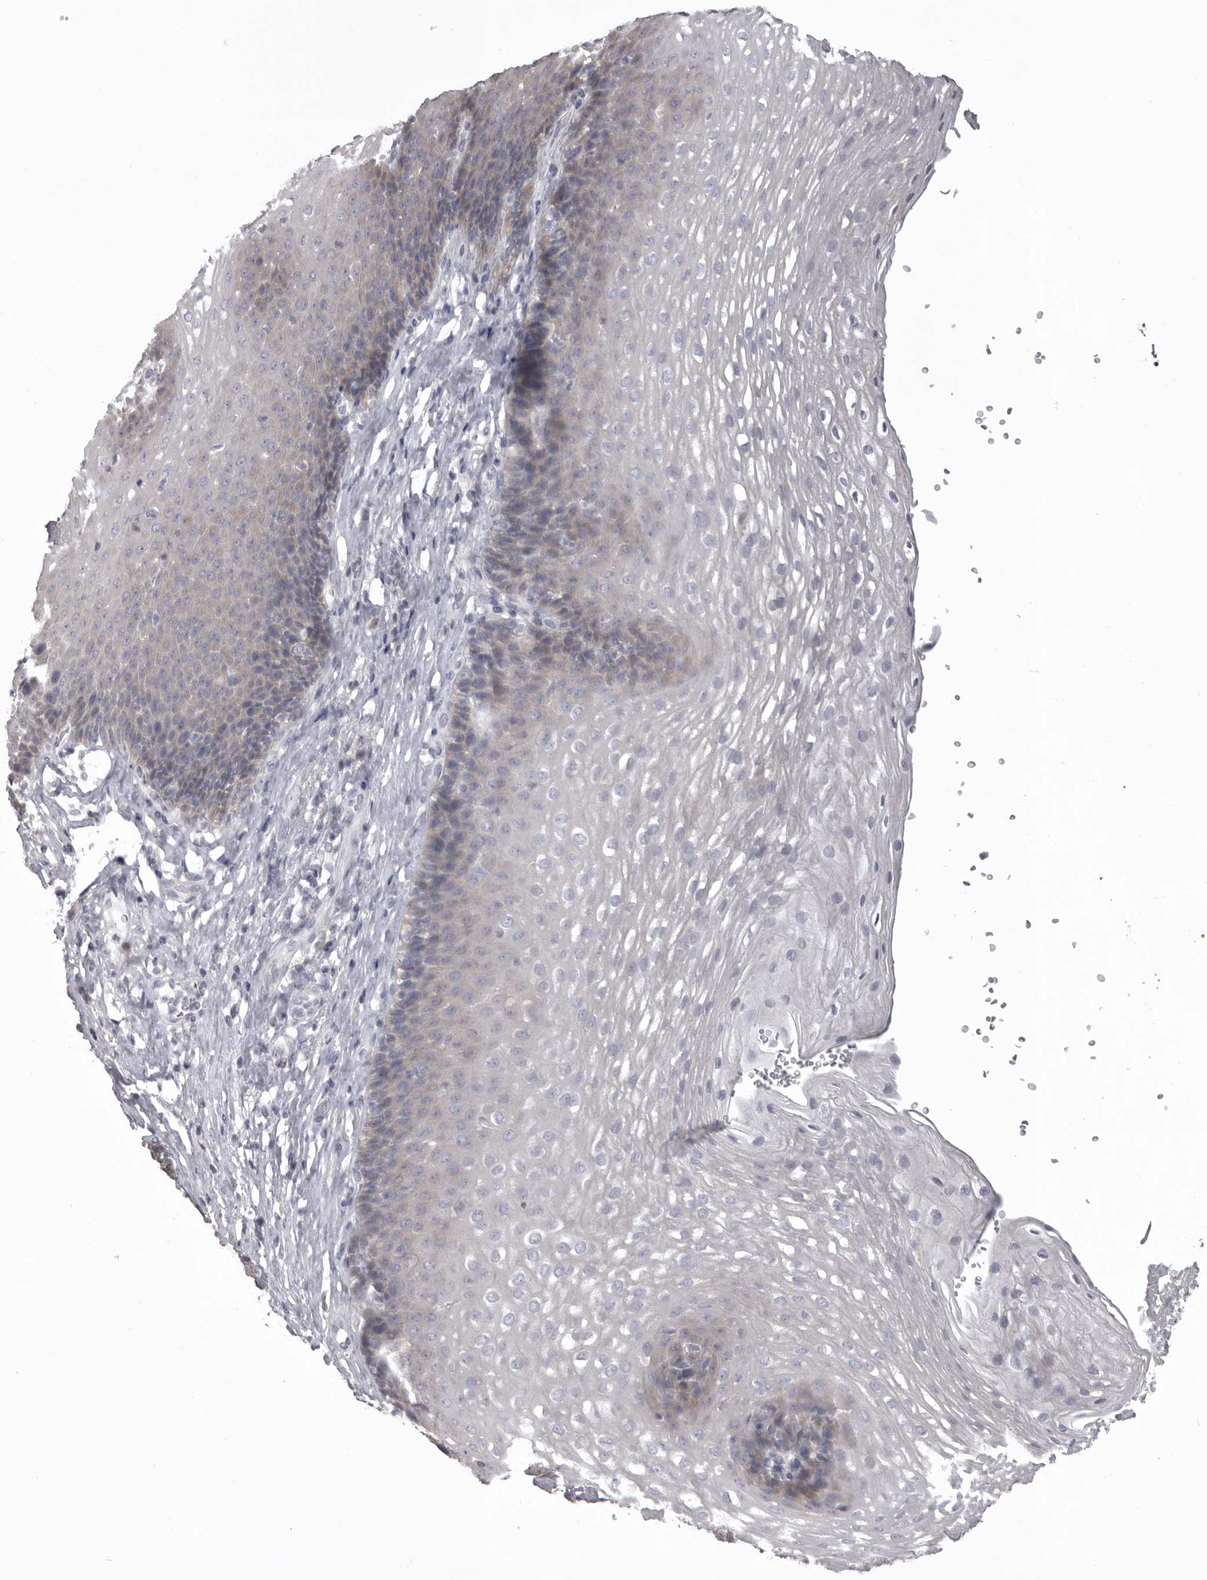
{"staining": {"intensity": "weak", "quantity": "<25%", "location": "cytoplasmic/membranous"}, "tissue": "esophagus", "cell_type": "Squamous epithelial cells", "image_type": "normal", "snomed": [{"axis": "morphology", "description": "Normal tissue, NOS"}, {"axis": "topography", "description": "Esophagus"}], "caption": "This is a image of immunohistochemistry (IHC) staining of benign esophagus, which shows no staining in squamous epithelial cells.", "gene": "MDH1", "patient": {"sex": "female", "age": 66}}